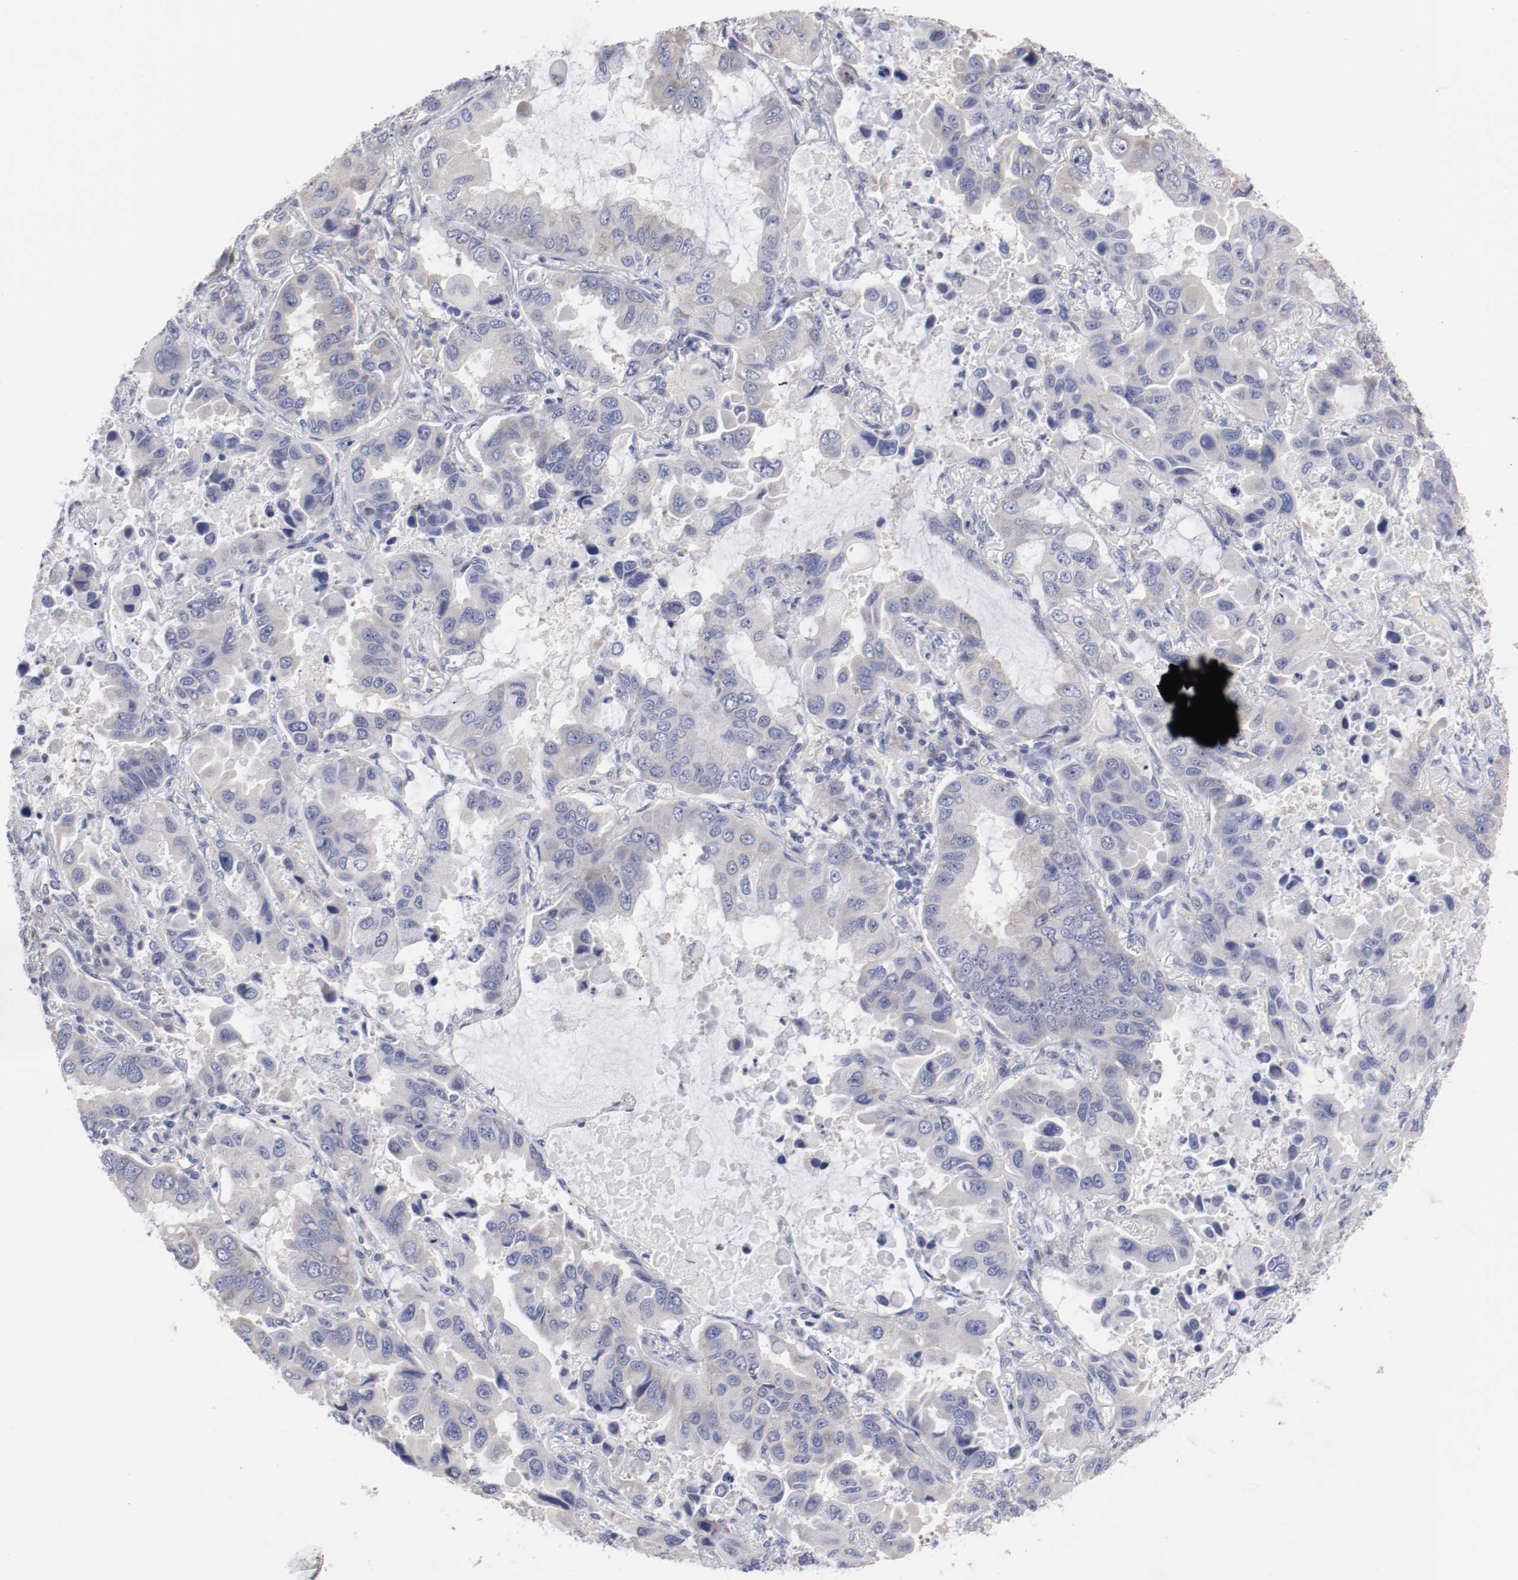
{"staining": {"intensity": "weak", "quantity": "<25%", "location": "cytoplasmic/membranous"}, "tissue": "lung cancer", "cell_type": "Tumor cells", "image_type": "cancer", "snomed": [{"axis": "morphology", "description": "Adenocarcinoma, NOS"}, {"axis": "topography", "description": "Lung"}], "caption": "Tumor cells are negative for protein expression in human lung cancer. Brightfield microscopy of immunohistochemistry stained with DAB (brown) and hematoxylin (blue), captured at high magnification.", "gene": "CPE", "patient": {"sex": "male", "age": 64}}